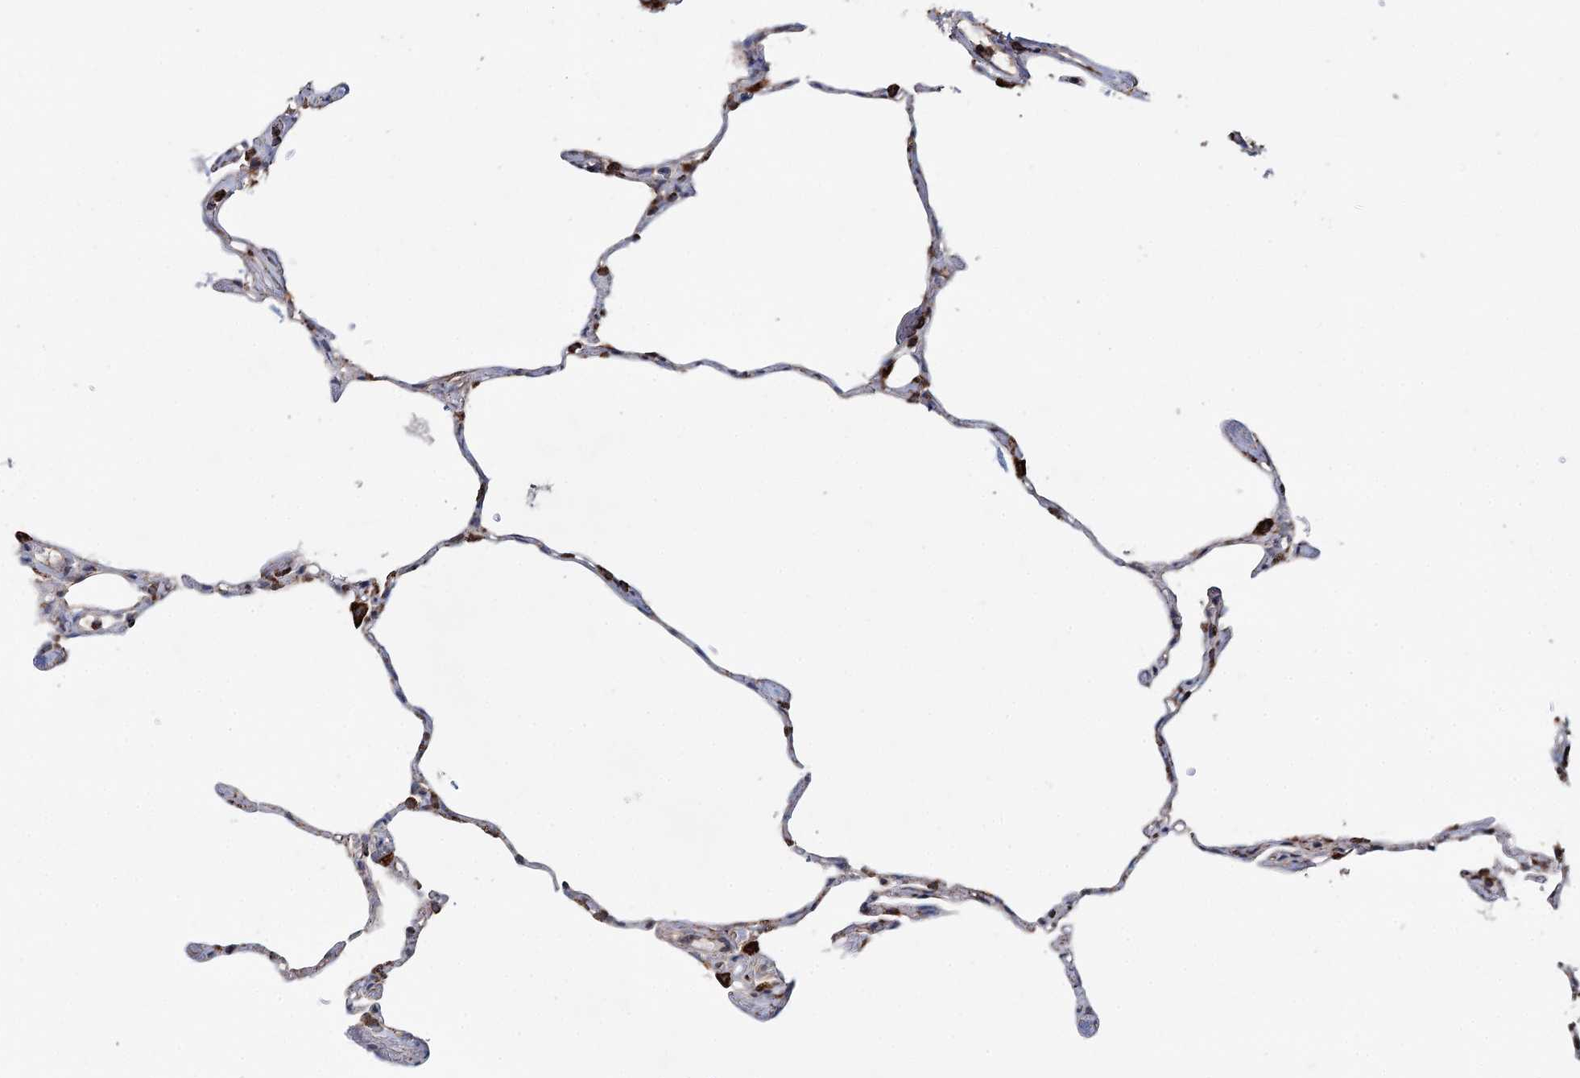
{"staining": {"intensity": "moderate", "quantity": "25%-75%", "location": "cytoplasmic/membranous"}, "tissue": "lung", "cell_type": "Alveolar cells", "image_type": "normal", "snomed": [{"axis": "morphology", "description": "Normal tissue, NOS"}, {"axis": "topography", "description": "Lung"}], "caption": "High-power microscopy captured an immunohistochemistry histopathology image of normal lung, revealing moderate cytoplasmic/membranous staining in about 25%-75% of alveolar cells. The staining was performed using DAB, with brown indicating positive protein expression. Nuclei are stained blue with hematoxylin.", "gene": "APH1A", "patient": {"sex": "male", "age": 65}}